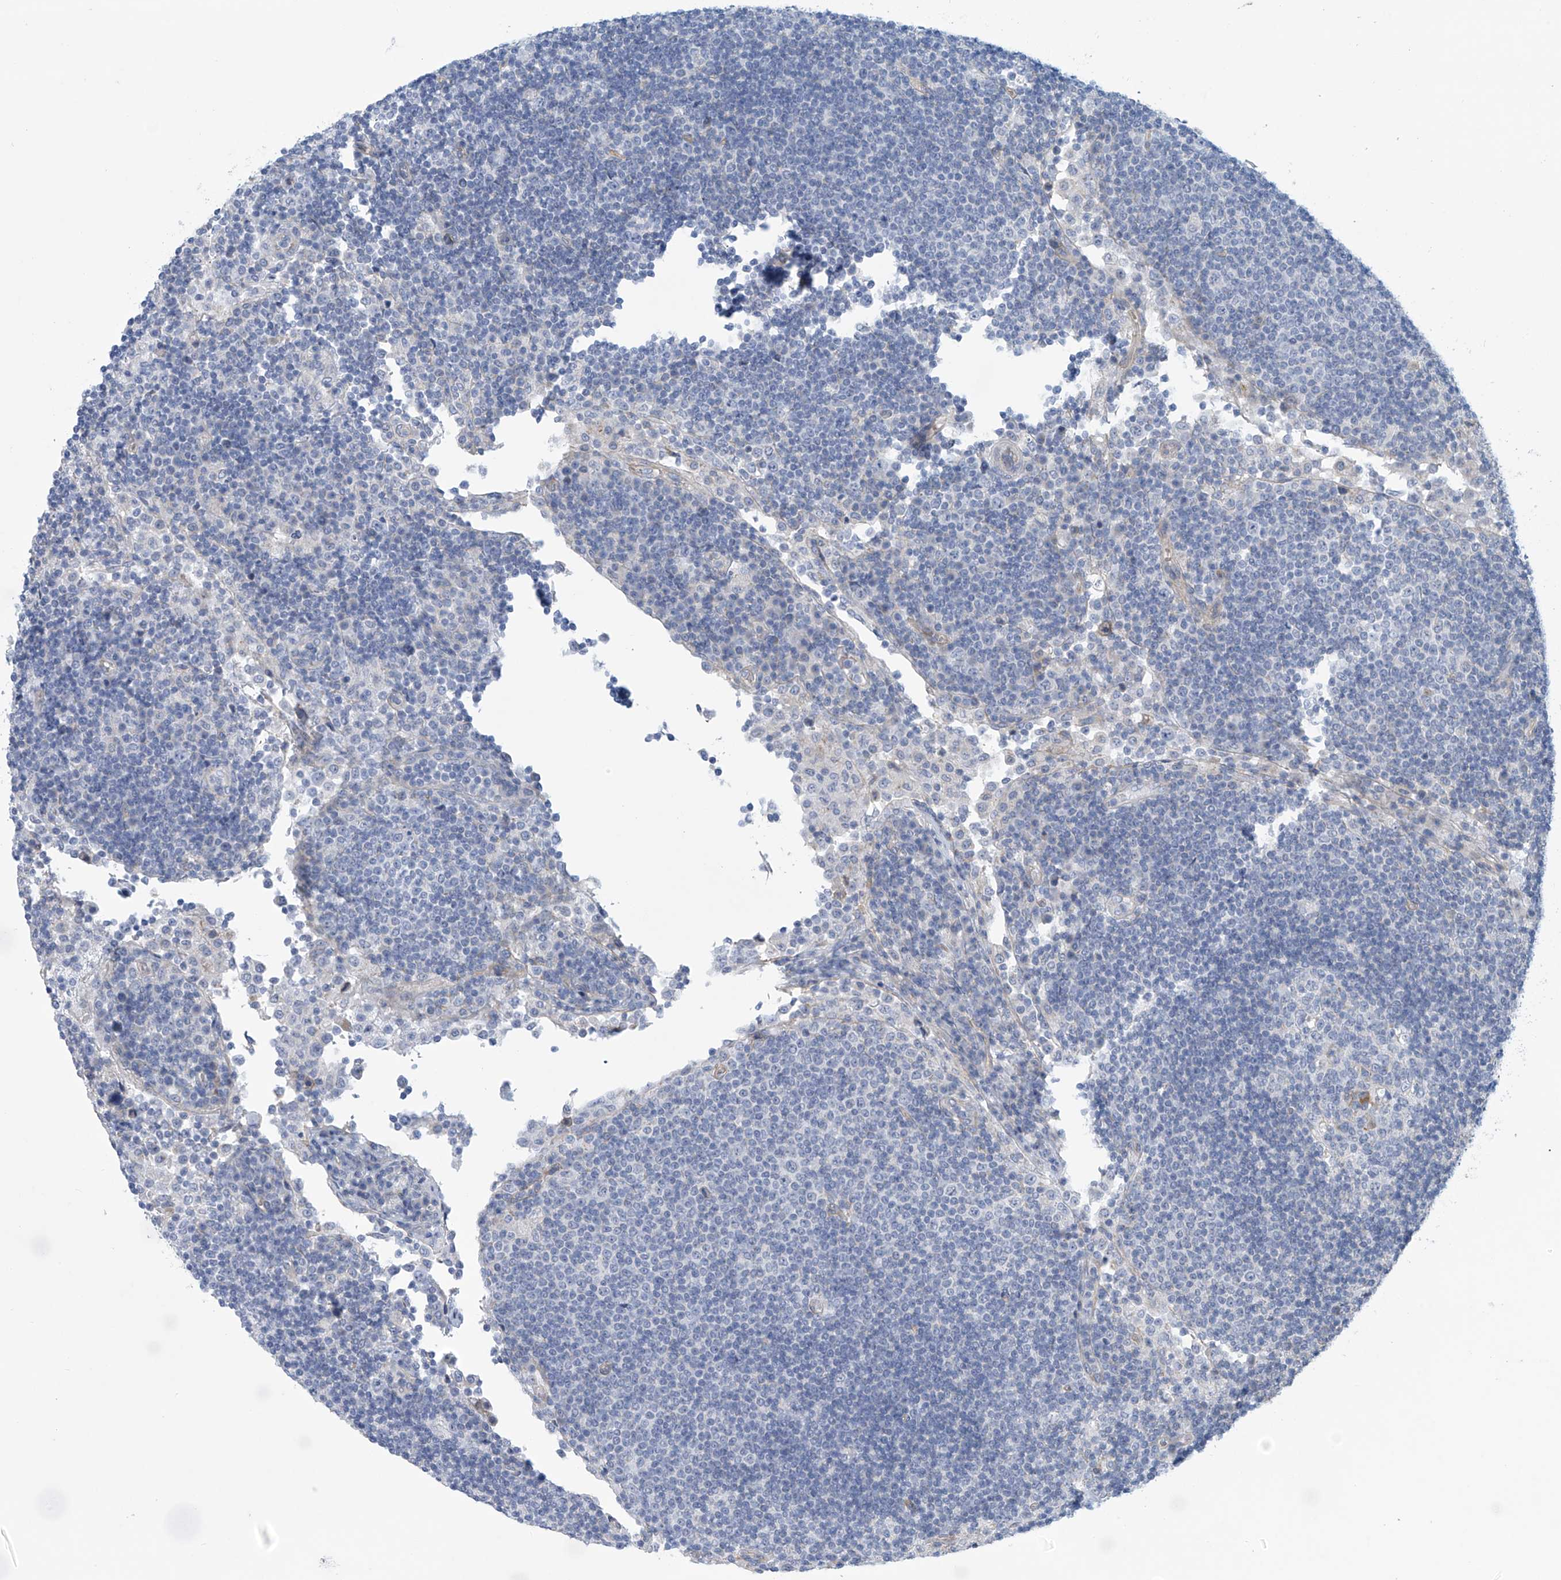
{"staining": {"intensity": "negative", "quantity": "none", "location": "none"}, "tissue": "lymph node", "cell_type": "Germinal center cells", "image_type": "normal", "snomed": [{"axis": "morphology", "description": "Normal tissue, NOS"}, {"axis": "topography", "description": "Lymph node"}], "caption": "A histopathology image of lymph node stained for a protein demonstrates no brown staining in germinal center cells.", "gene": "ABHD13", "patient": {"sex": "female", "age": 53}}